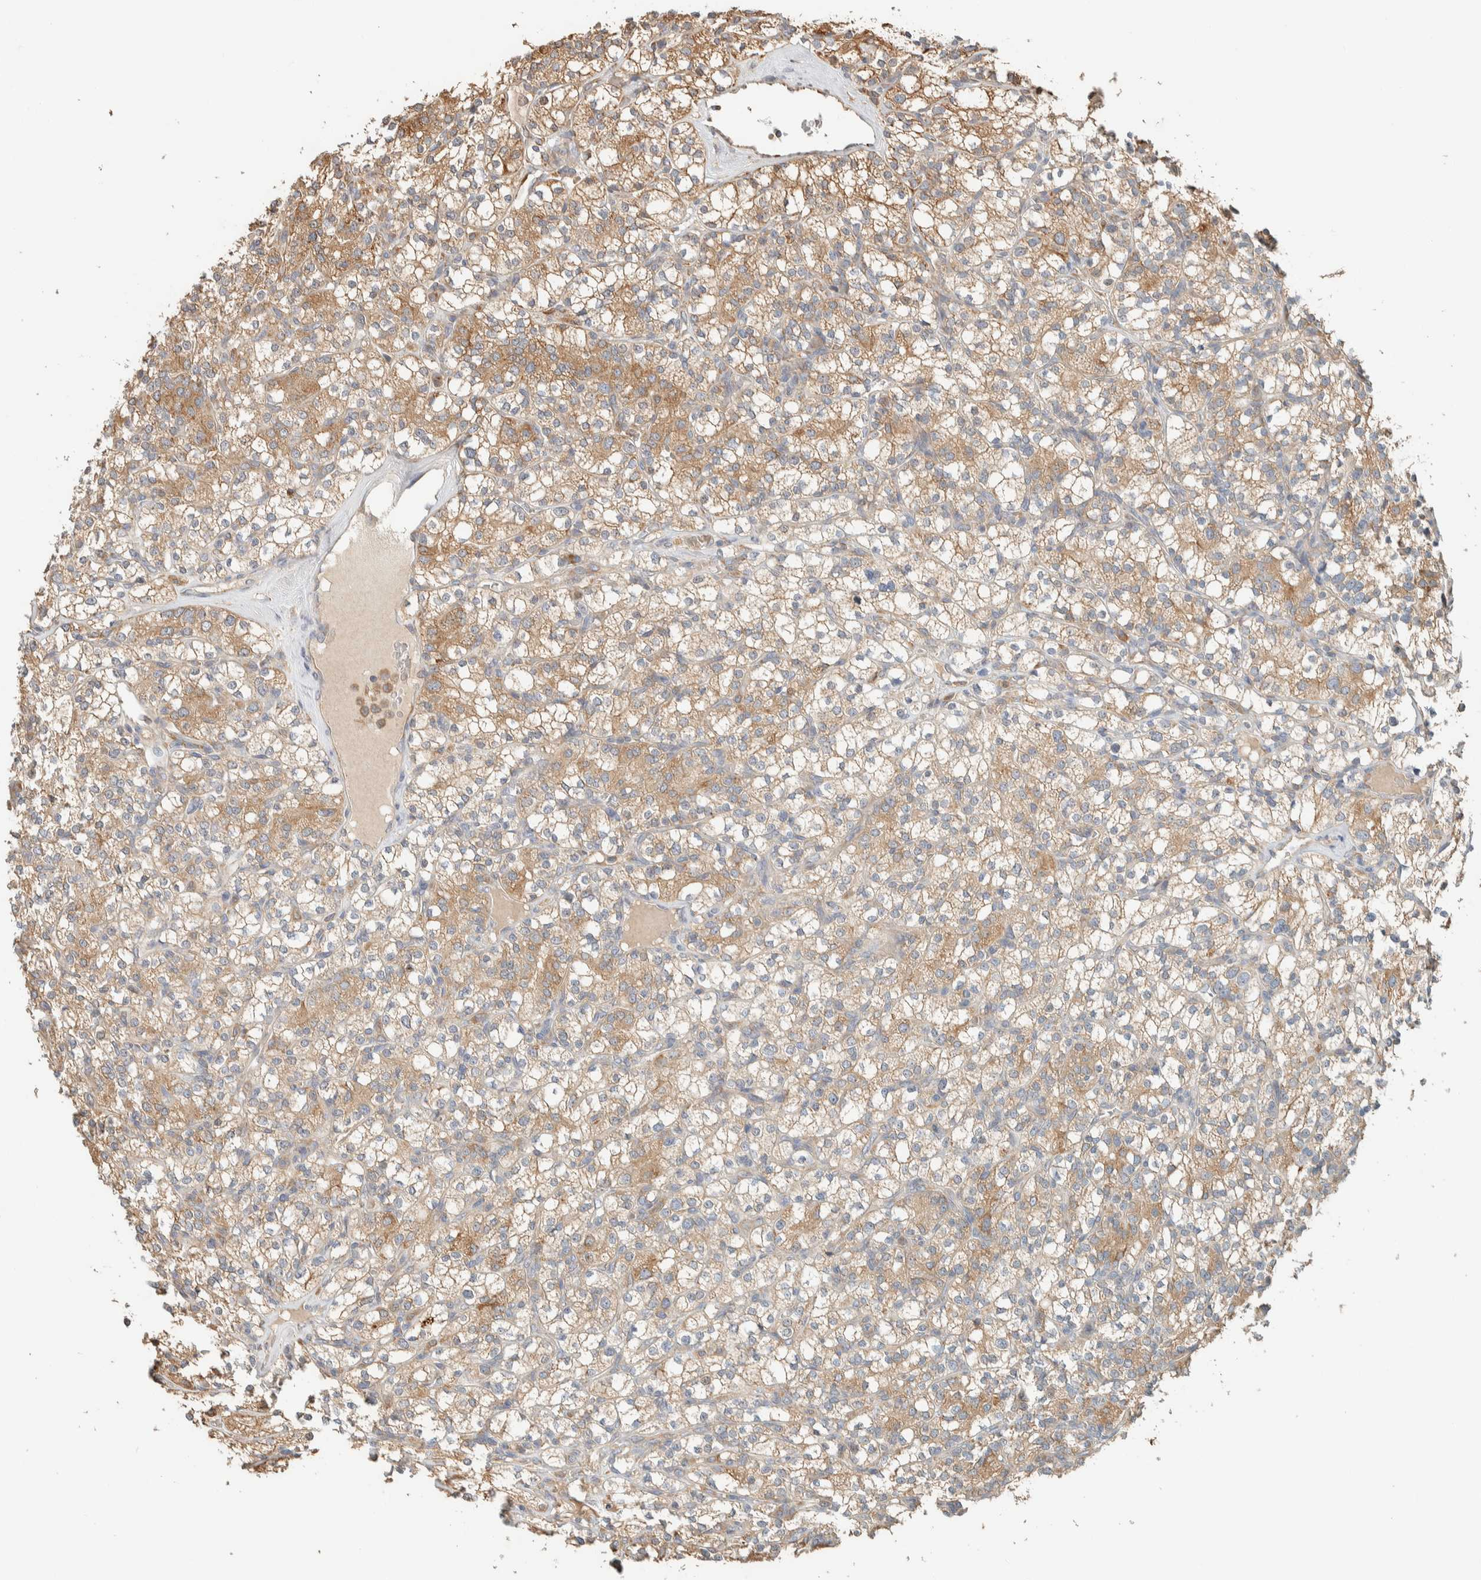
{"staining": {"intensity": "moderate", "quantity": ">75%", "location": "cytoplasmic/membranous"}, "tissue": "renal cancer", "cell_type": "Tumor cells", "image_type": "cancer", "snomed": [{"axis": "morphology", "description": "Adenocarcinoma, NOS"}, {"axis": "topography", "description": "Kidney"}], "caption": "Renal cancer stained for a protein shows moderate cytoplasmic/membranous positivity in tumor cells.", "gene": "RAB11FIP1", "patient": {"sex": "male", "age": 77}}